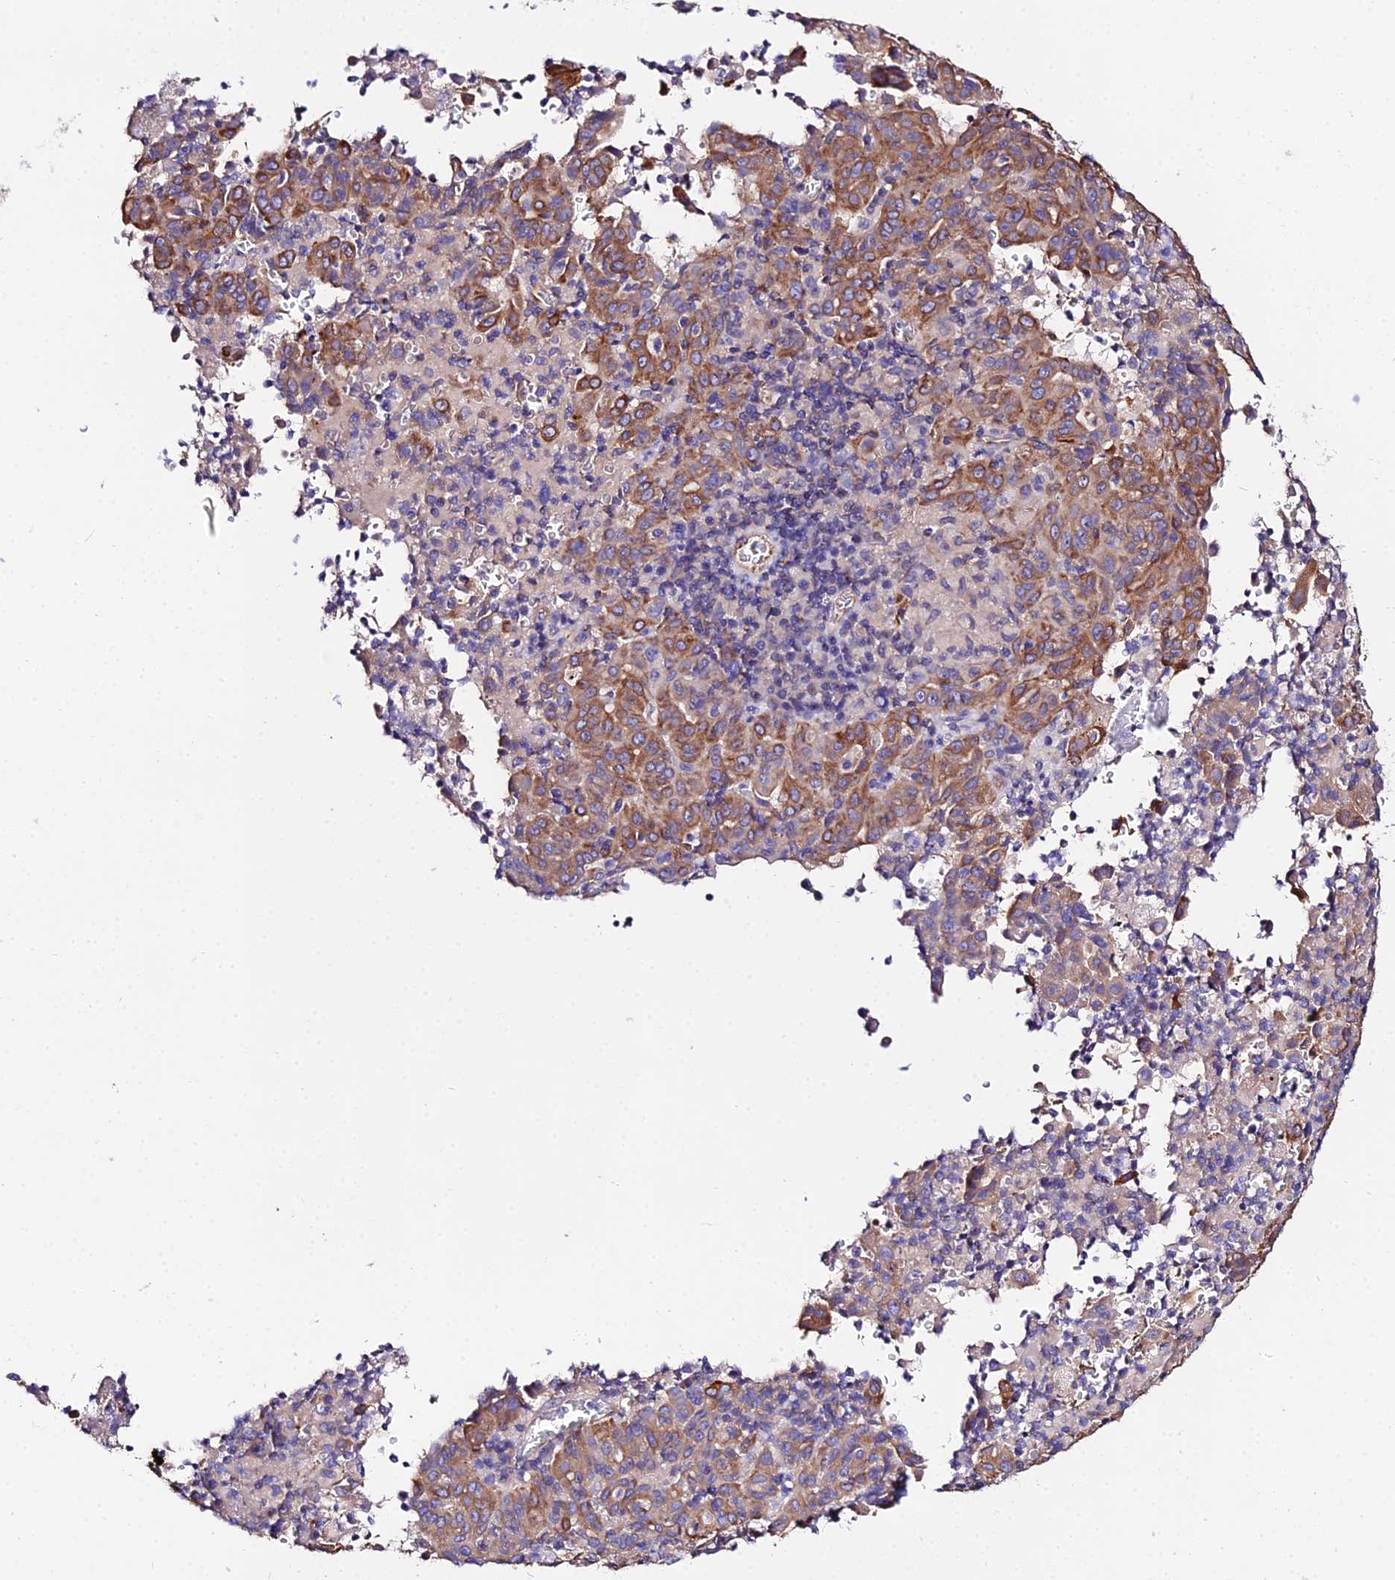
{"staining": {"intensity": "moderate", "quantity": ">75%", "location": "cytoplasmic/membranous"}, "tissue": "pancreatic cancer", "cell_type": "Tumor cells", "image_type": "cancer", "snomed": [{"axis": "morphology", "description": "Adenocarcinoma, NOS"}, {"axis": "topography", "description": "Pancreas"}], "caption": "Immunohistochemistry of pancreatic cancer (adenocarcinoma) exhibits medium levels of moderate cytoplasmic/membranous staining in approximately >75% of tumor cells. (IHC, brightfield microscopy, high magnification).", "gene": "DAW1", "patient": {"sex": "male", "age": 63}}